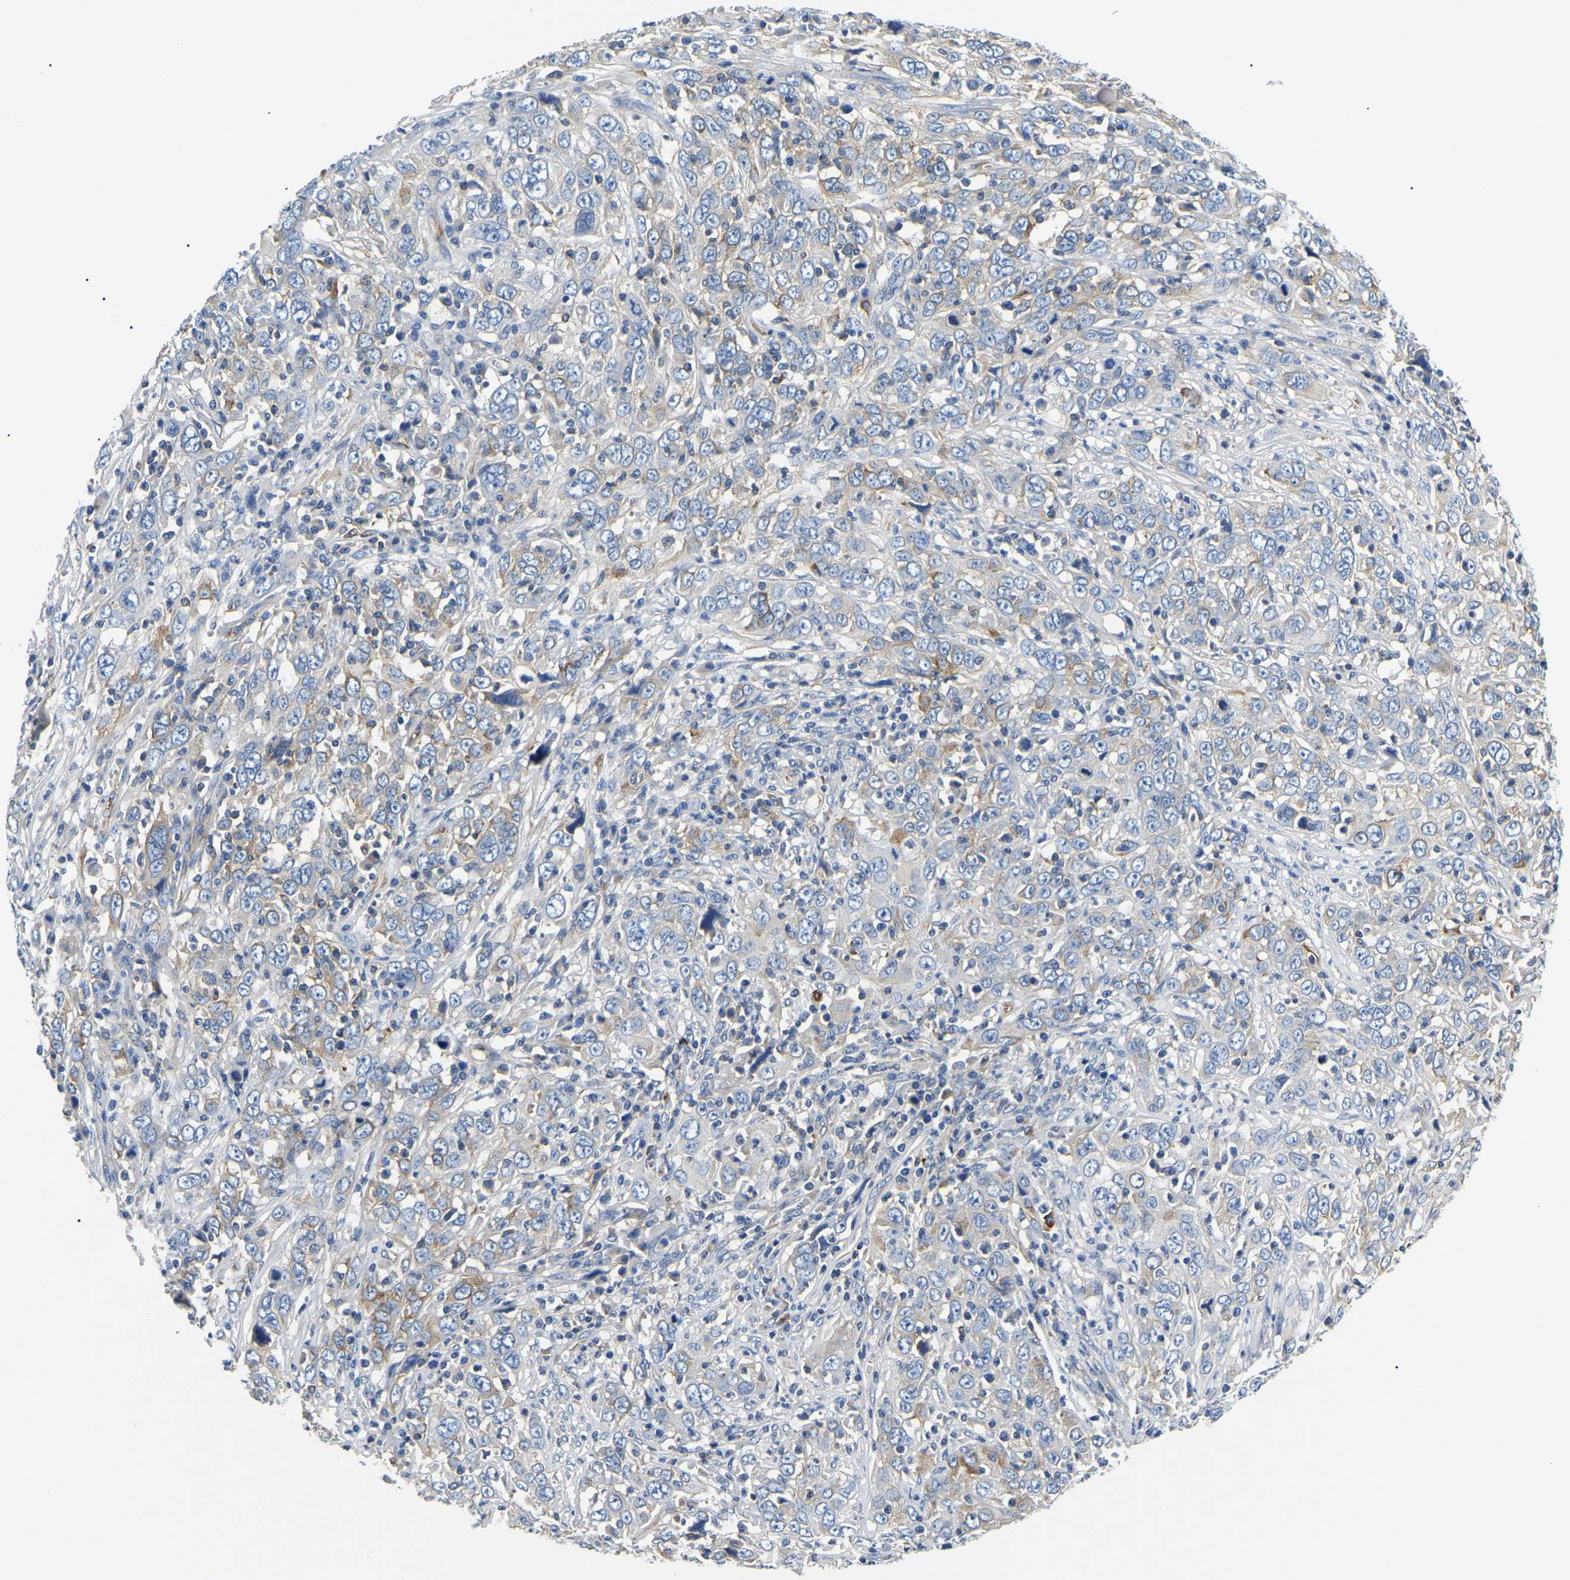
{"staining": {"intensity": "weak", "quantity": "<25%", "location": "cytoplasmic/membranous"}, "tissue": "cervical cancer", "cell_type": "Tumor cells", "image_type": "cancer", "snomed": [{"axis": "morphology", "description": "Squamous cell carcinoma, NOS"}, {"axis": "topography", "description": "Cervix"}], "caption": "High power microscopy image of an immunohistochemistry (IHC) photomicrograph of cervical squamous cell carcinoma, revealing no significant expression in tumor cells.", "gene": "DUSP8", "patient": {"sex": "female", "age": 46}}